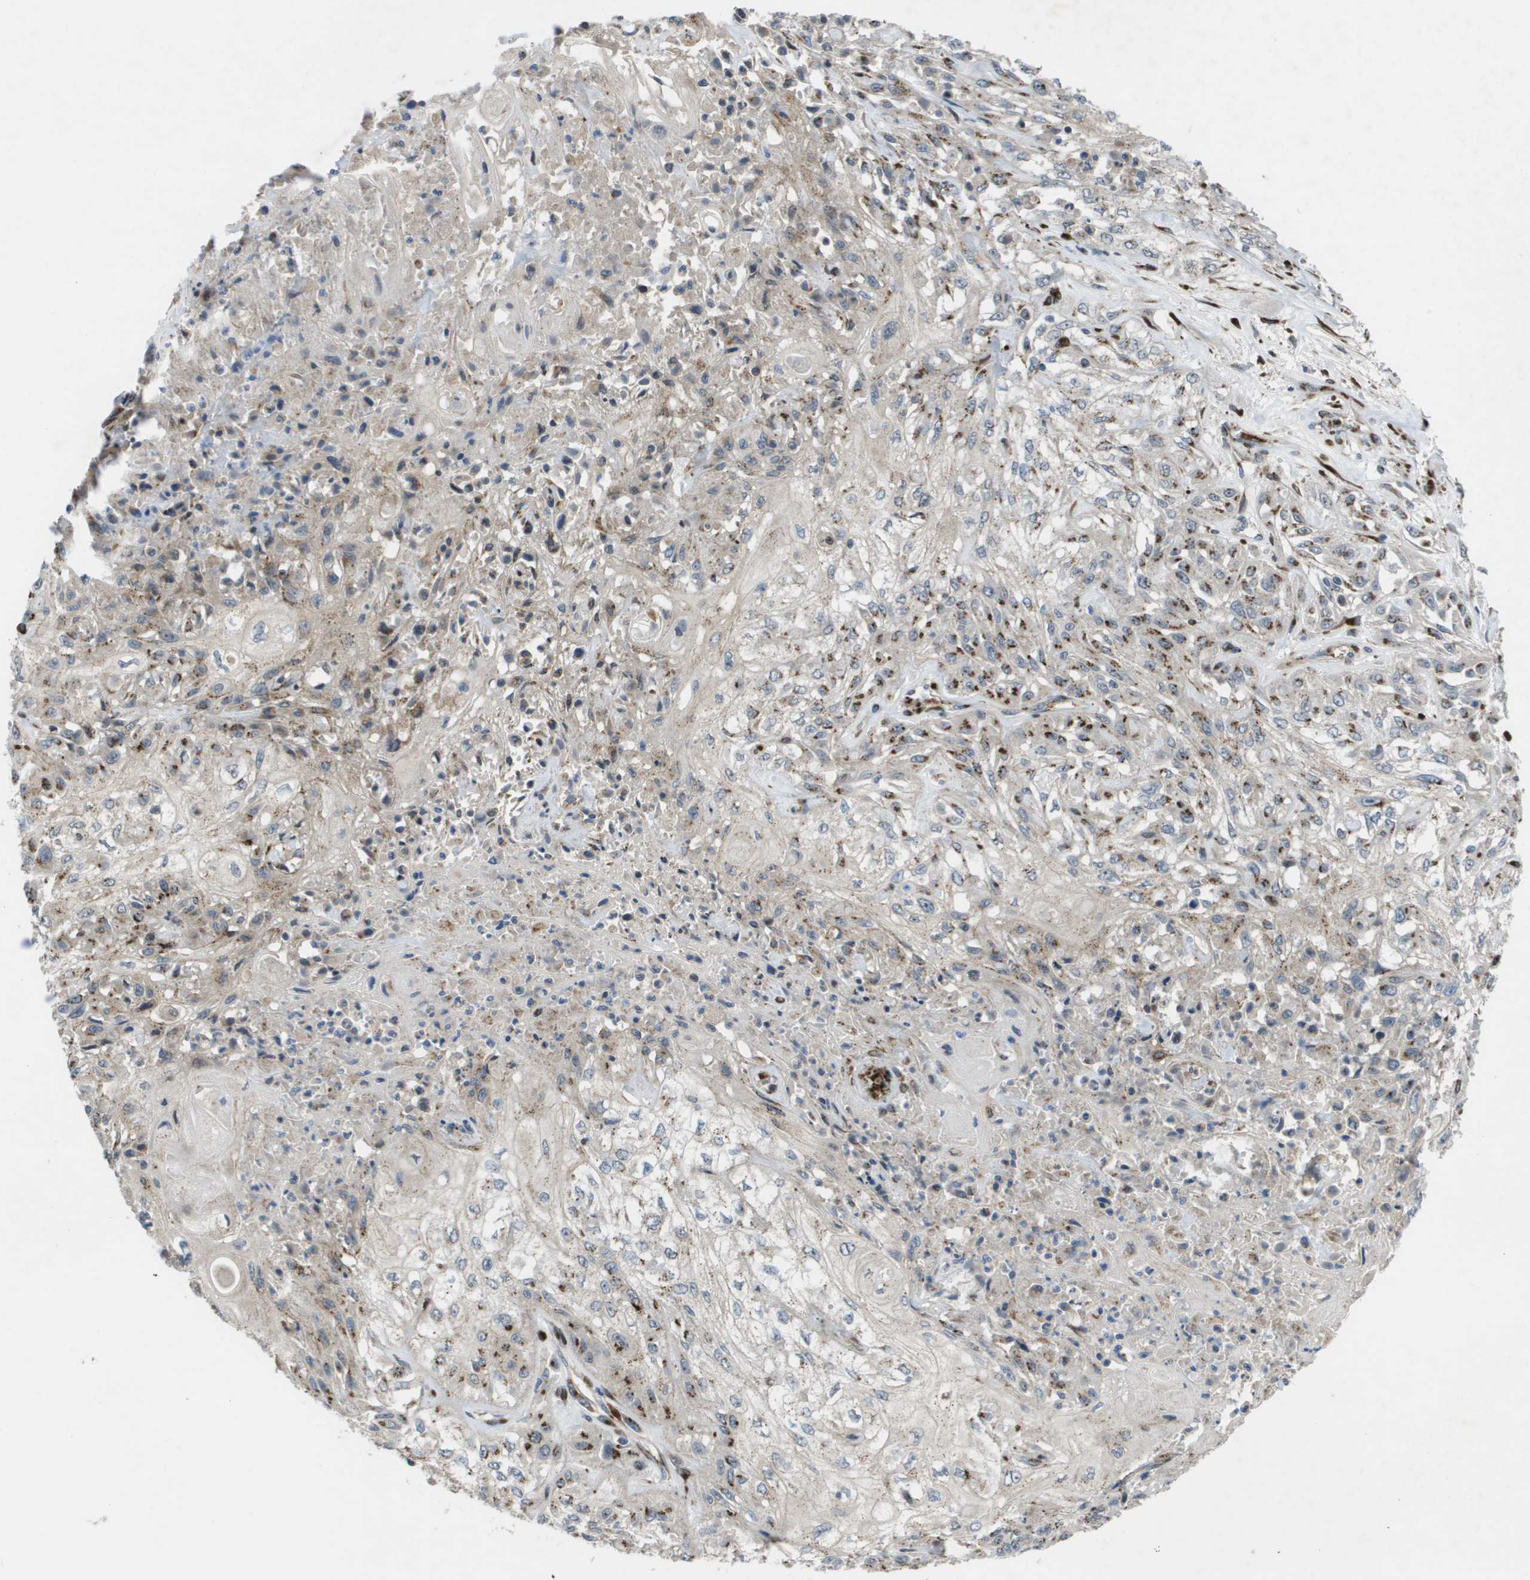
{"staining": {"intensity": "moderate", "quantity": "25%-75%", "location": "cytoplasmic/membranous"}, "tissue": "skin cancer", "cell_type": "Tumor cells", "image_type": "cancer", "snomed": [{"axis": "morphology", "description": "Squamous cell carcinoma, NOS"}, {"axis": "morphology", "description": "Squamous cell carcinoma, metastatic, NOS"}, {"axis": "topography", "description": "Skin"}, {"axis": "topography", "description": "Lymph node"}], "caption": "Approximately 25%-75% of tumor cells in human metastatic squamous cell carcinoma (skin) demonstrate moderate cytoplasmic/membranous protein staining as visualized by brown immunohistochemical staining.", "gene": "QSOX2", "patient": {"sex": "male", "age": 75}}